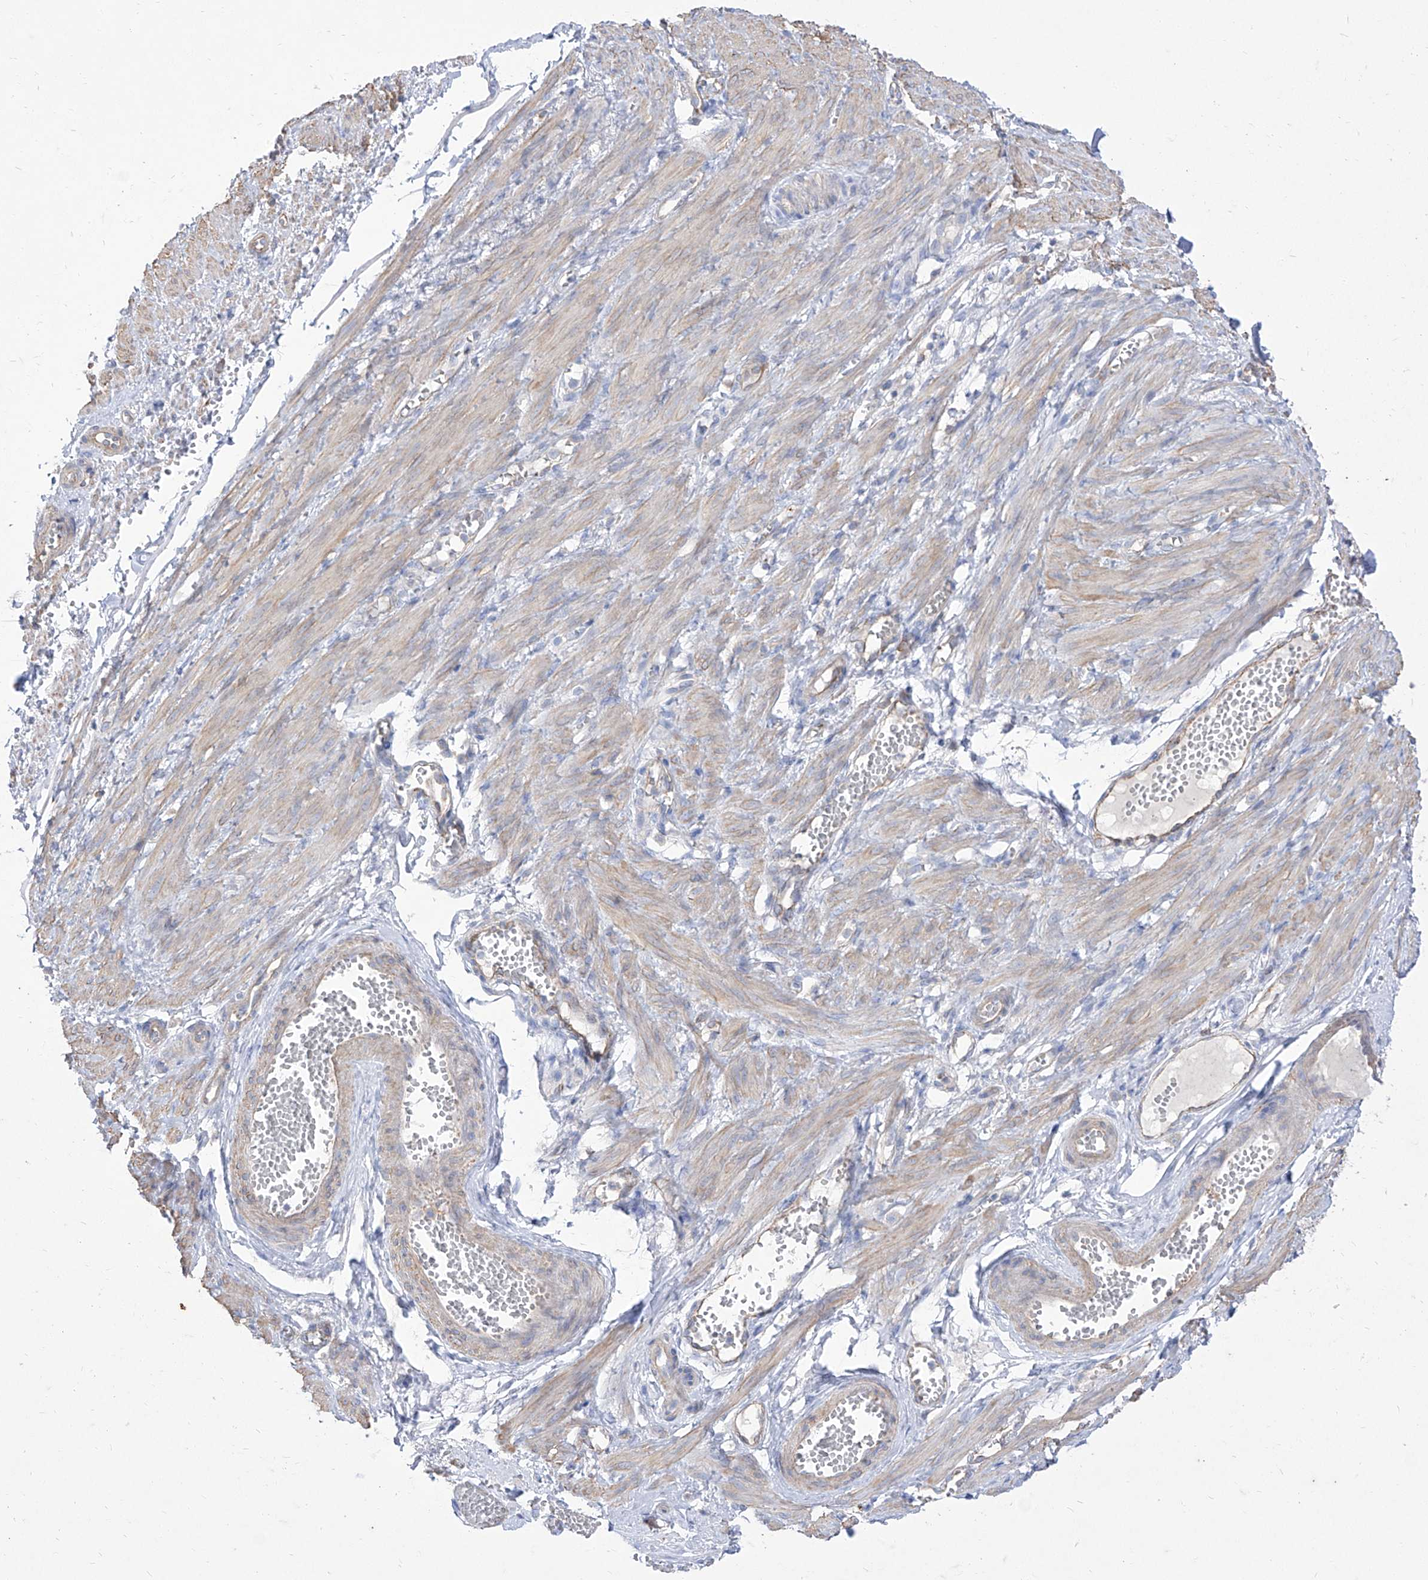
{"staining": {"intensity": "negative", "quantity": "none", "location": "none"}, "tissue": "adipose tissue", "cell_type": "Adipocytes", "image_type": "normal", "snomed": [{"axis": "morphology", "description": "Normal tissue, NOS"}, {"axis": "topography", "description": "Smooth muscle"}, {"axis": "topography", "description": "Peripheral nerve tissue"}], "caption": "This is an immunohistochemistry (IHC) photomicrograph of unremarkable human adipose tissue. There is no positivity in adipocytes.", "gene": "C1orf74", "patient": {"sex": "female", "age": 39}}